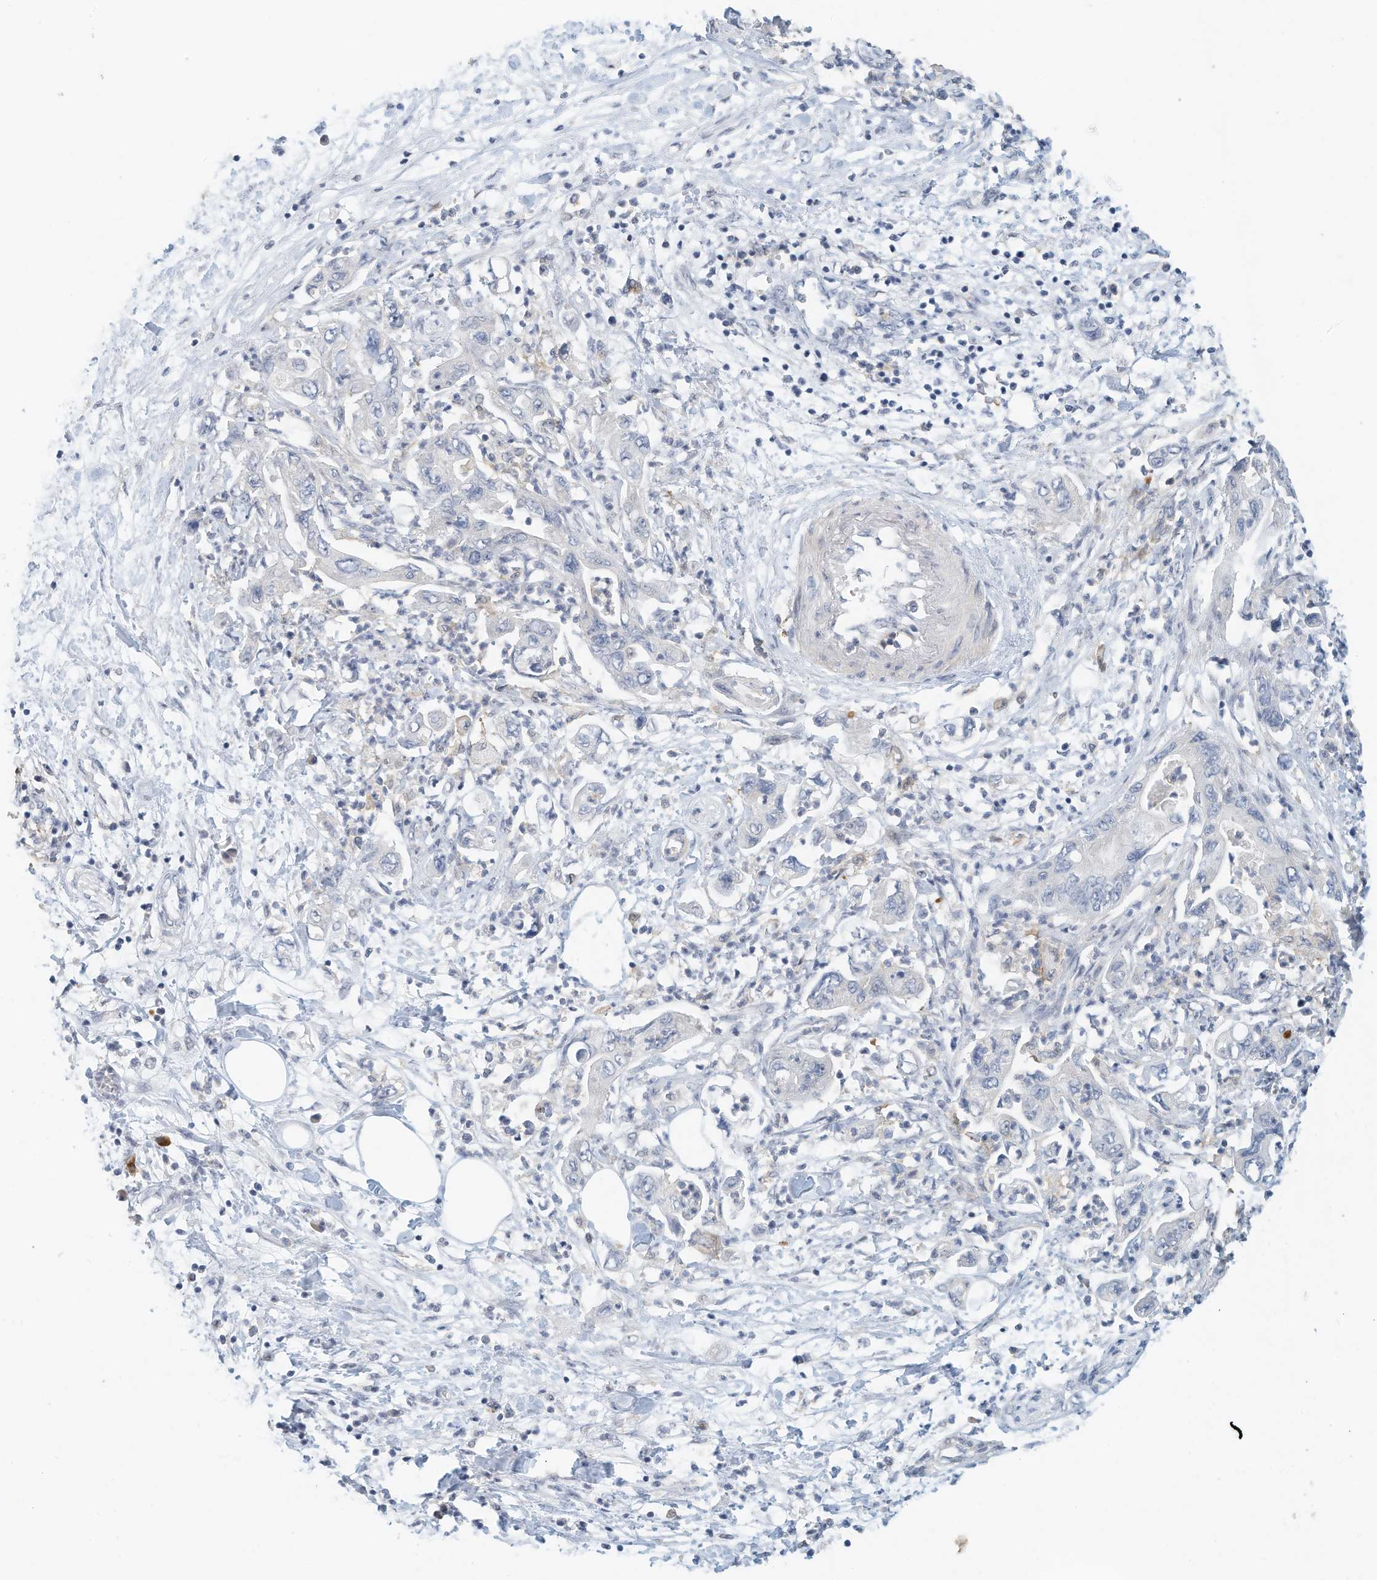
{"staining": {"intensity": "negative", "quantity": "none", "location": "none"}, "tissue": "pancreatic cancer", "cell_type": "Tumor cells", "image_type": "cancer", "snomed": [{"axis": "morphology", "description": "Adenocarcinoma, NOS"}, {"axis": "topography", "description": "Pancreas"}], "caption": "Immunohistochemistry of pancreatic cancer reveals no positivity in tumor cells.", "gene": "MICAL1", "patient": {"sex": "female", "age": 73}}